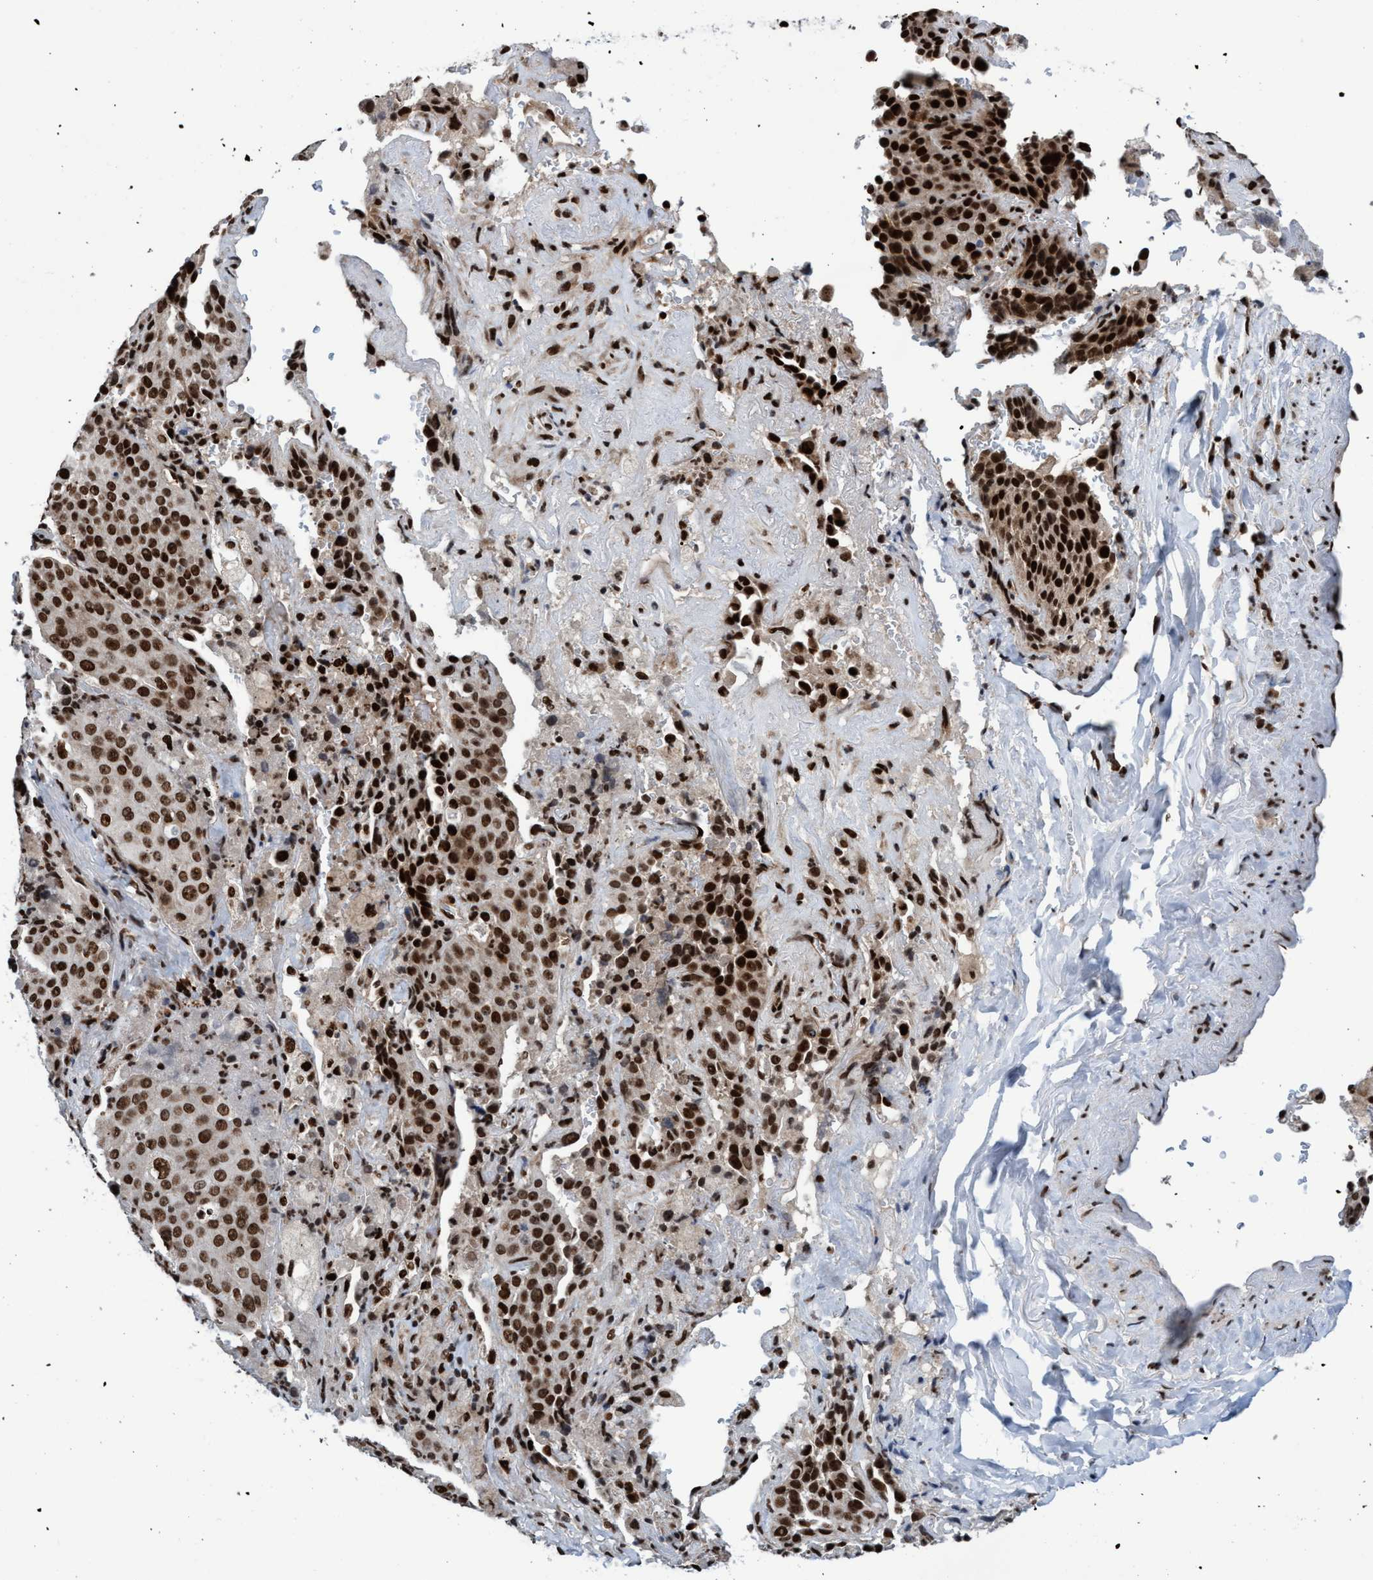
{"staining": {"intensity": "strong", "quantity": ">75%", "location": "nuclear"}, "tissue": "lung cancer", "cell_type": "Tumor cells", "image_type": "cancer", "snomed": [{"axis": "morphology", "description": "Squamous cell carcinoma, NOS"}, {"axis": "topography", "description": "Lung"}], "caption": "A brown stain labels strong nuclear expression of a protein in human lung cancer (squamous cell carcinoma) tumor cells. (DAB IHC with brightfield microscopy, high magnification).", "gene": "TOPBP1", "patient": {"sex": "male", "age": 54}}